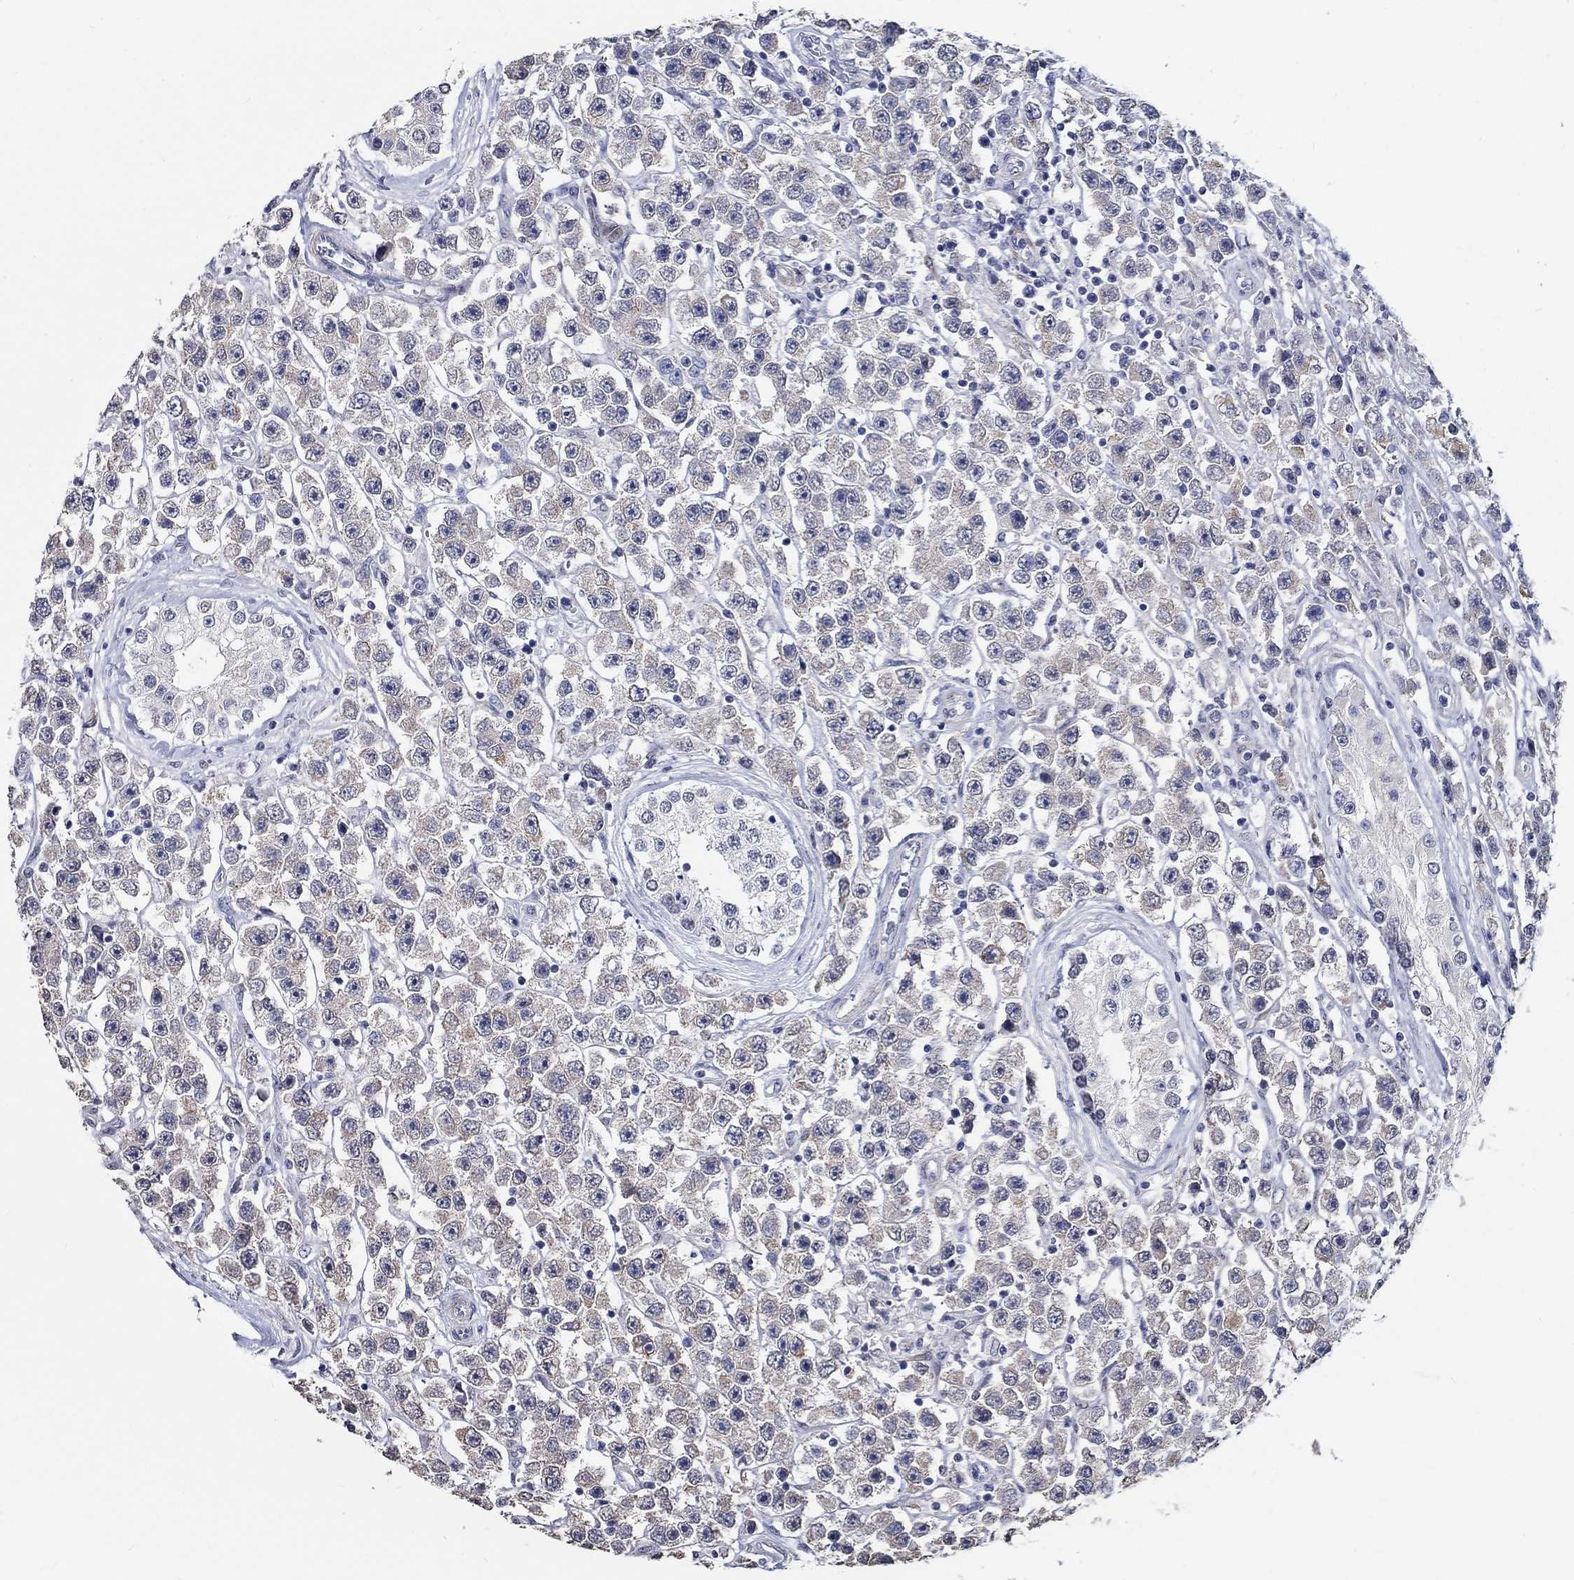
{"staining": {"intensity": "weak", "quantity": ">75%", "location": "cytoplasmic/membranous"}, "tissue": "testis cancer", "cell_type": "Tumor cells", "image_type": "cancer", "snomed": [{"axis": "morphology", "description": "Seminoma, NOS"}, {"axis": "topography", "description": "Testis"}], "caption": "Human testis cancer (seminoma) stained with a protein marker displays weak staining in tumor cells.", "gene": "PDE1B", "patient": {"sex": "male", "age": 45}}